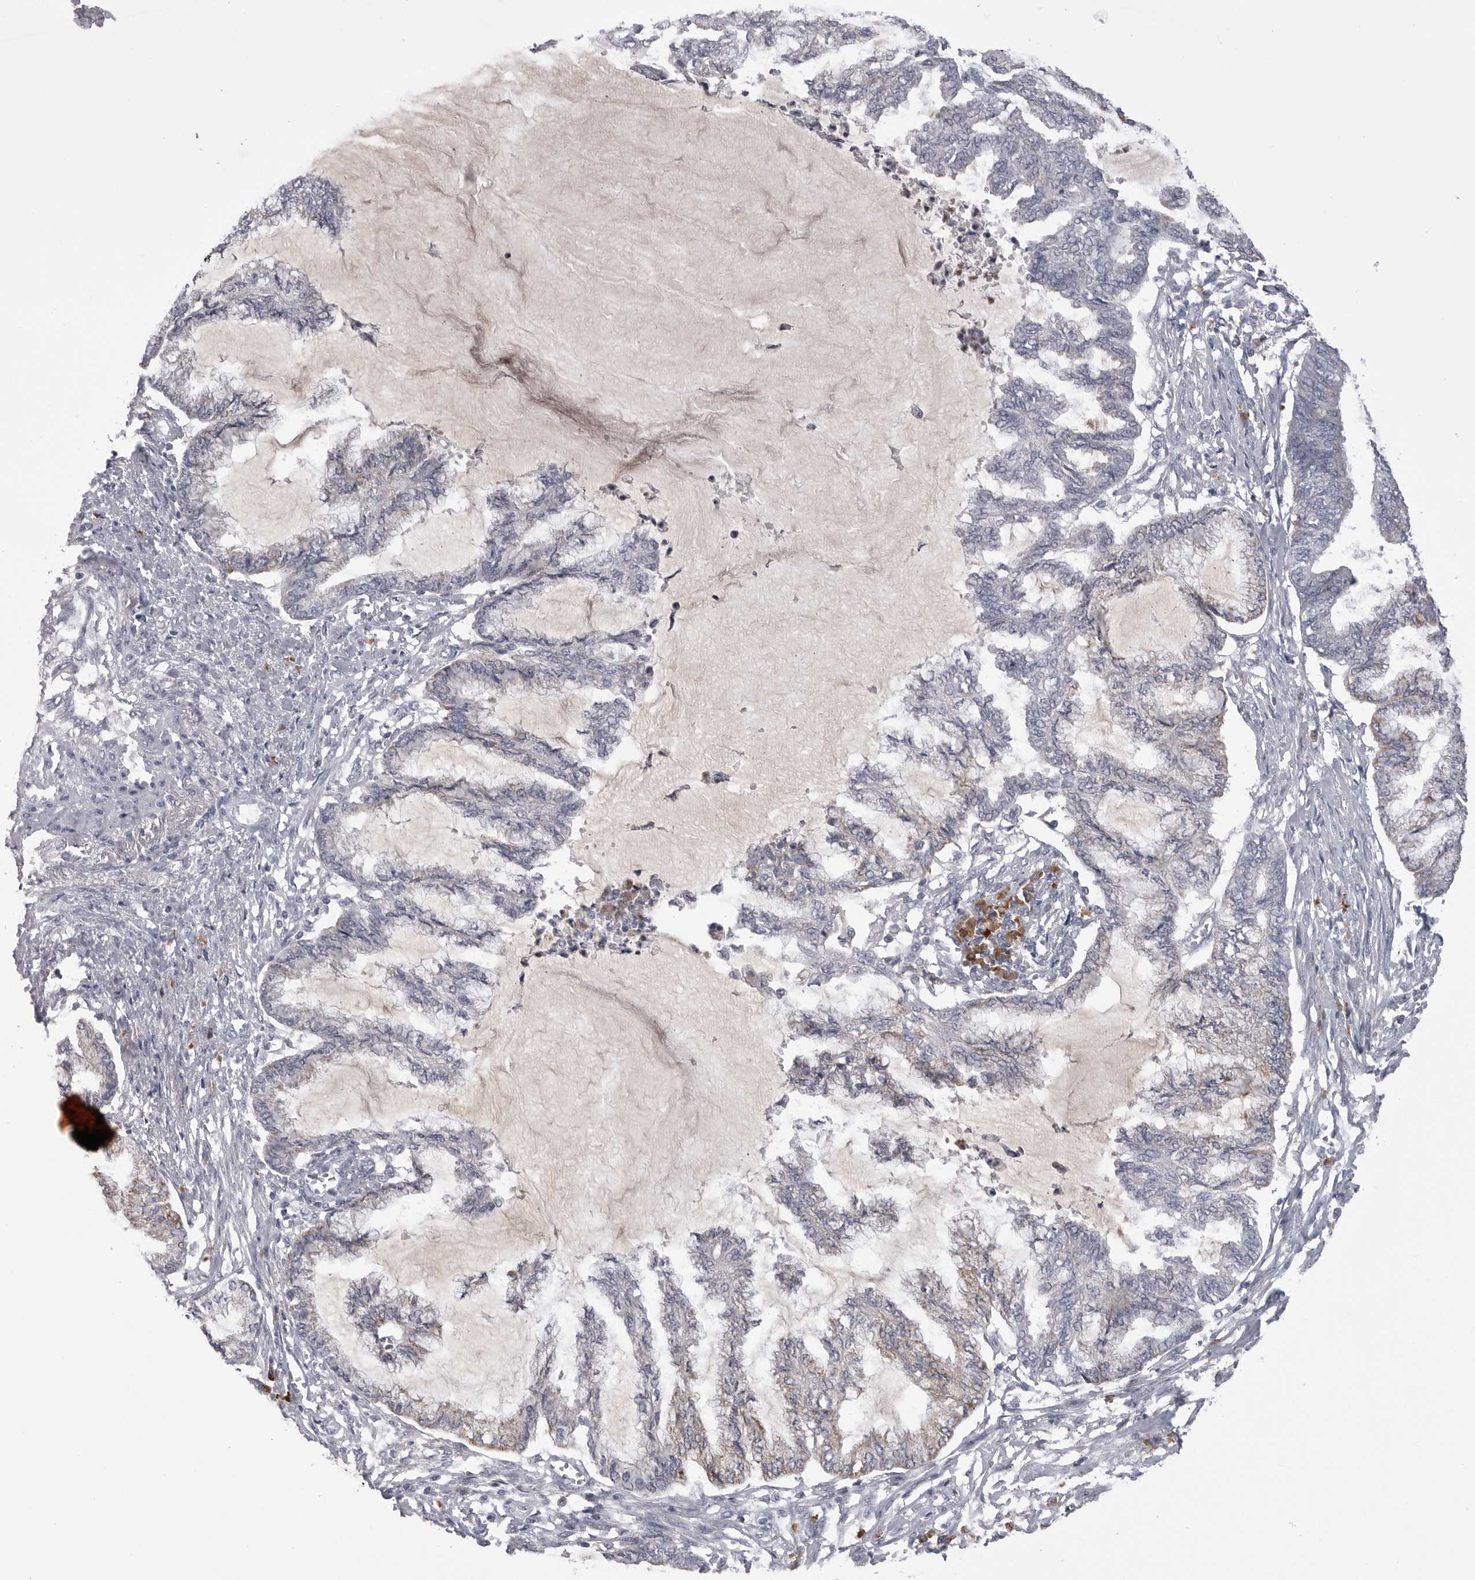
{"staining": {"intensity": "negative", "quantity": "none", "location": "none"}, "tissue": "endometrial cancer", "cell_type": "Tumor cells", "image_type": "cancer", "snomed": [{"axis": "morphology", "description": "Adenocarcinoma, NOS"}, {"axis": "topography", "description": "Endometrium"}], "caption": "IHC micrograph of neoplastic tissue: endometrial cancer stained with DAB demonstrates no significant protein expression in tumor cells.", "gene": "FKBP2", "patient": {"sex": "female", "age": 86}}